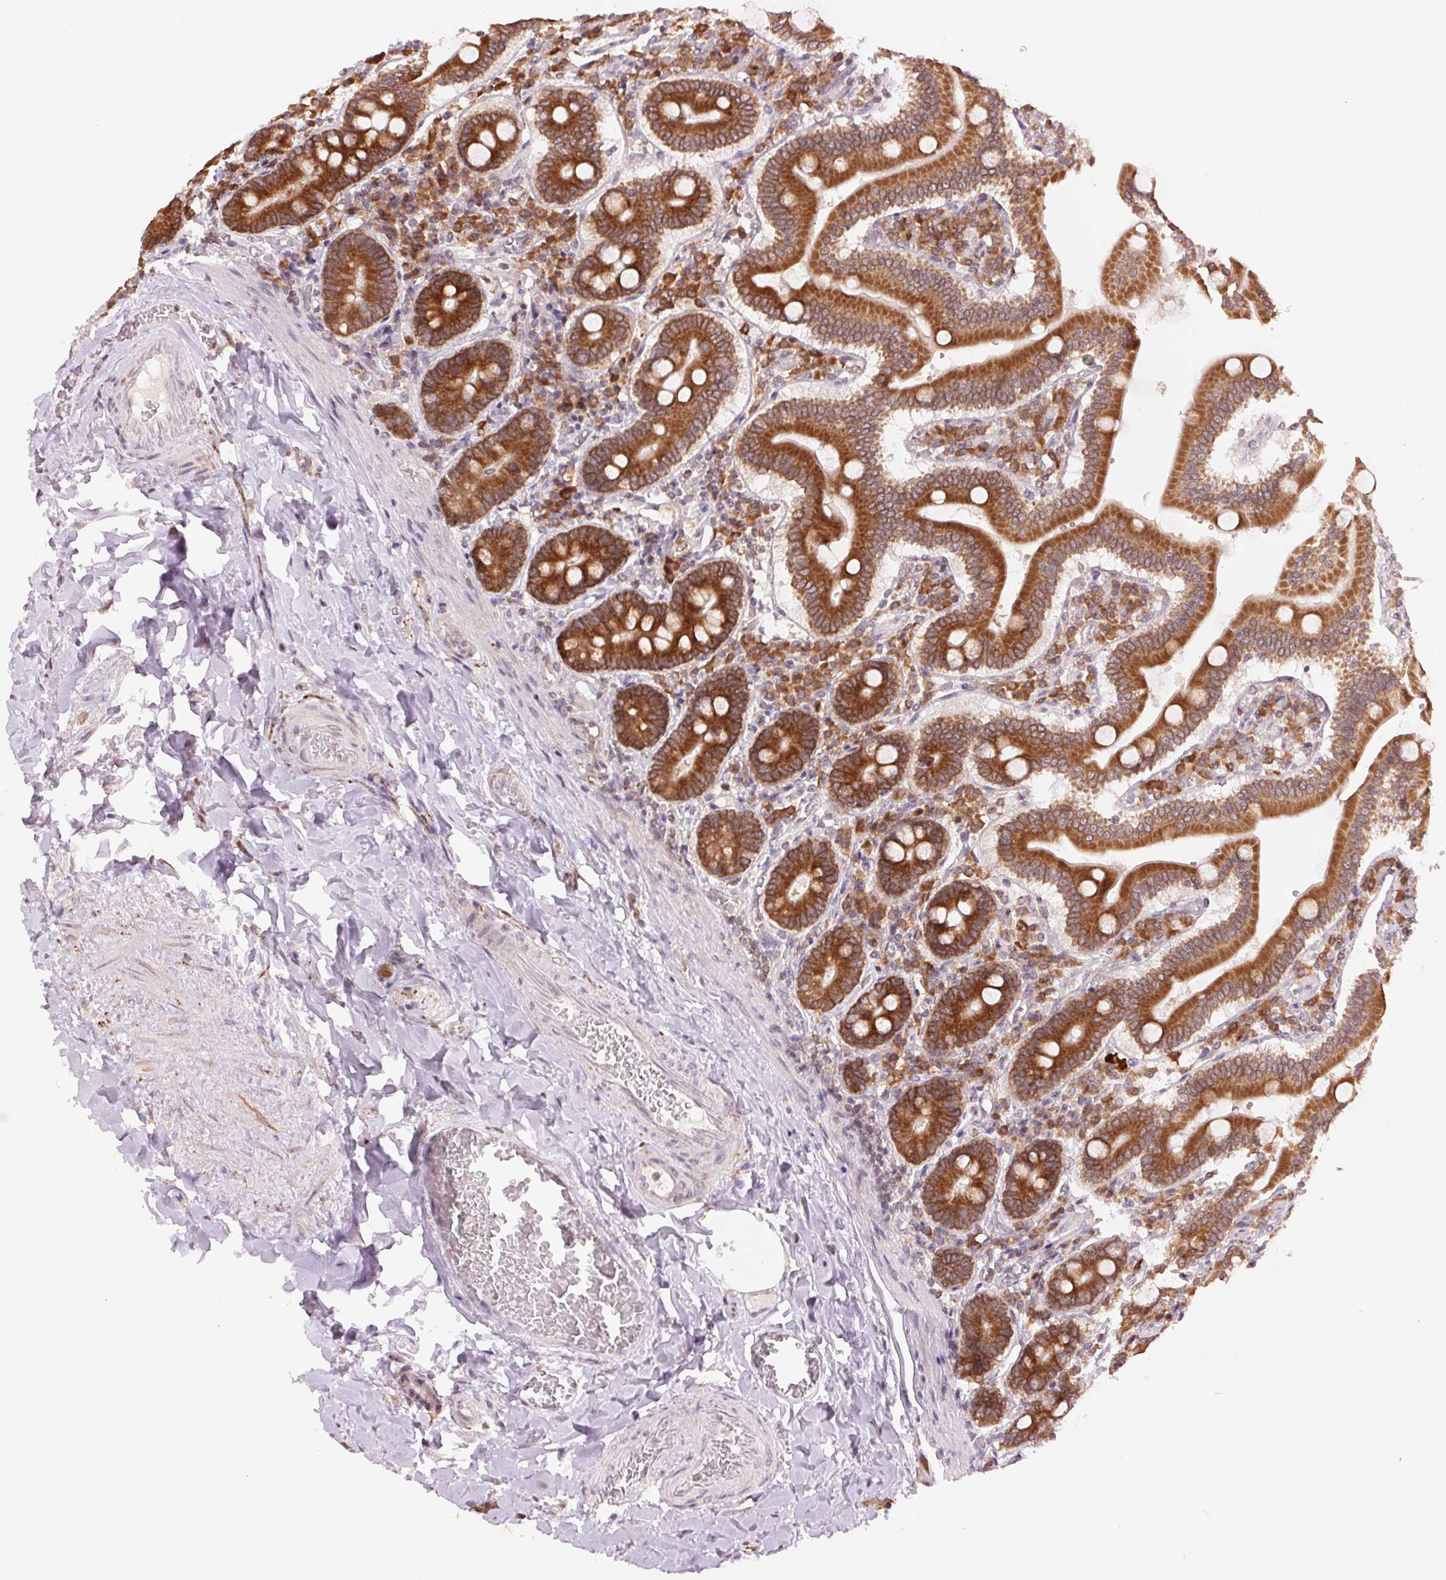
{"staining": {"intensity": "strong", "quantity": ">75%", "location": "cytoplasmic/membranous"}, "tissue": "duodenum", "cell_type": "Glandular cells", "image_type": "normal", "snomed": [{"axis": "morphology", "description": "Normal tissue, NOS"}, {"axis": "topography", "description": "Duodenum"}], "caption": "Immunohistochemical staining of benign duodenum reveals >75% levels of strong cytoplasmic/membranous protein expression in approximately >75% of glandular cells.", "gene": "TECR", "patient": {"sex": "female", "age": 62}}